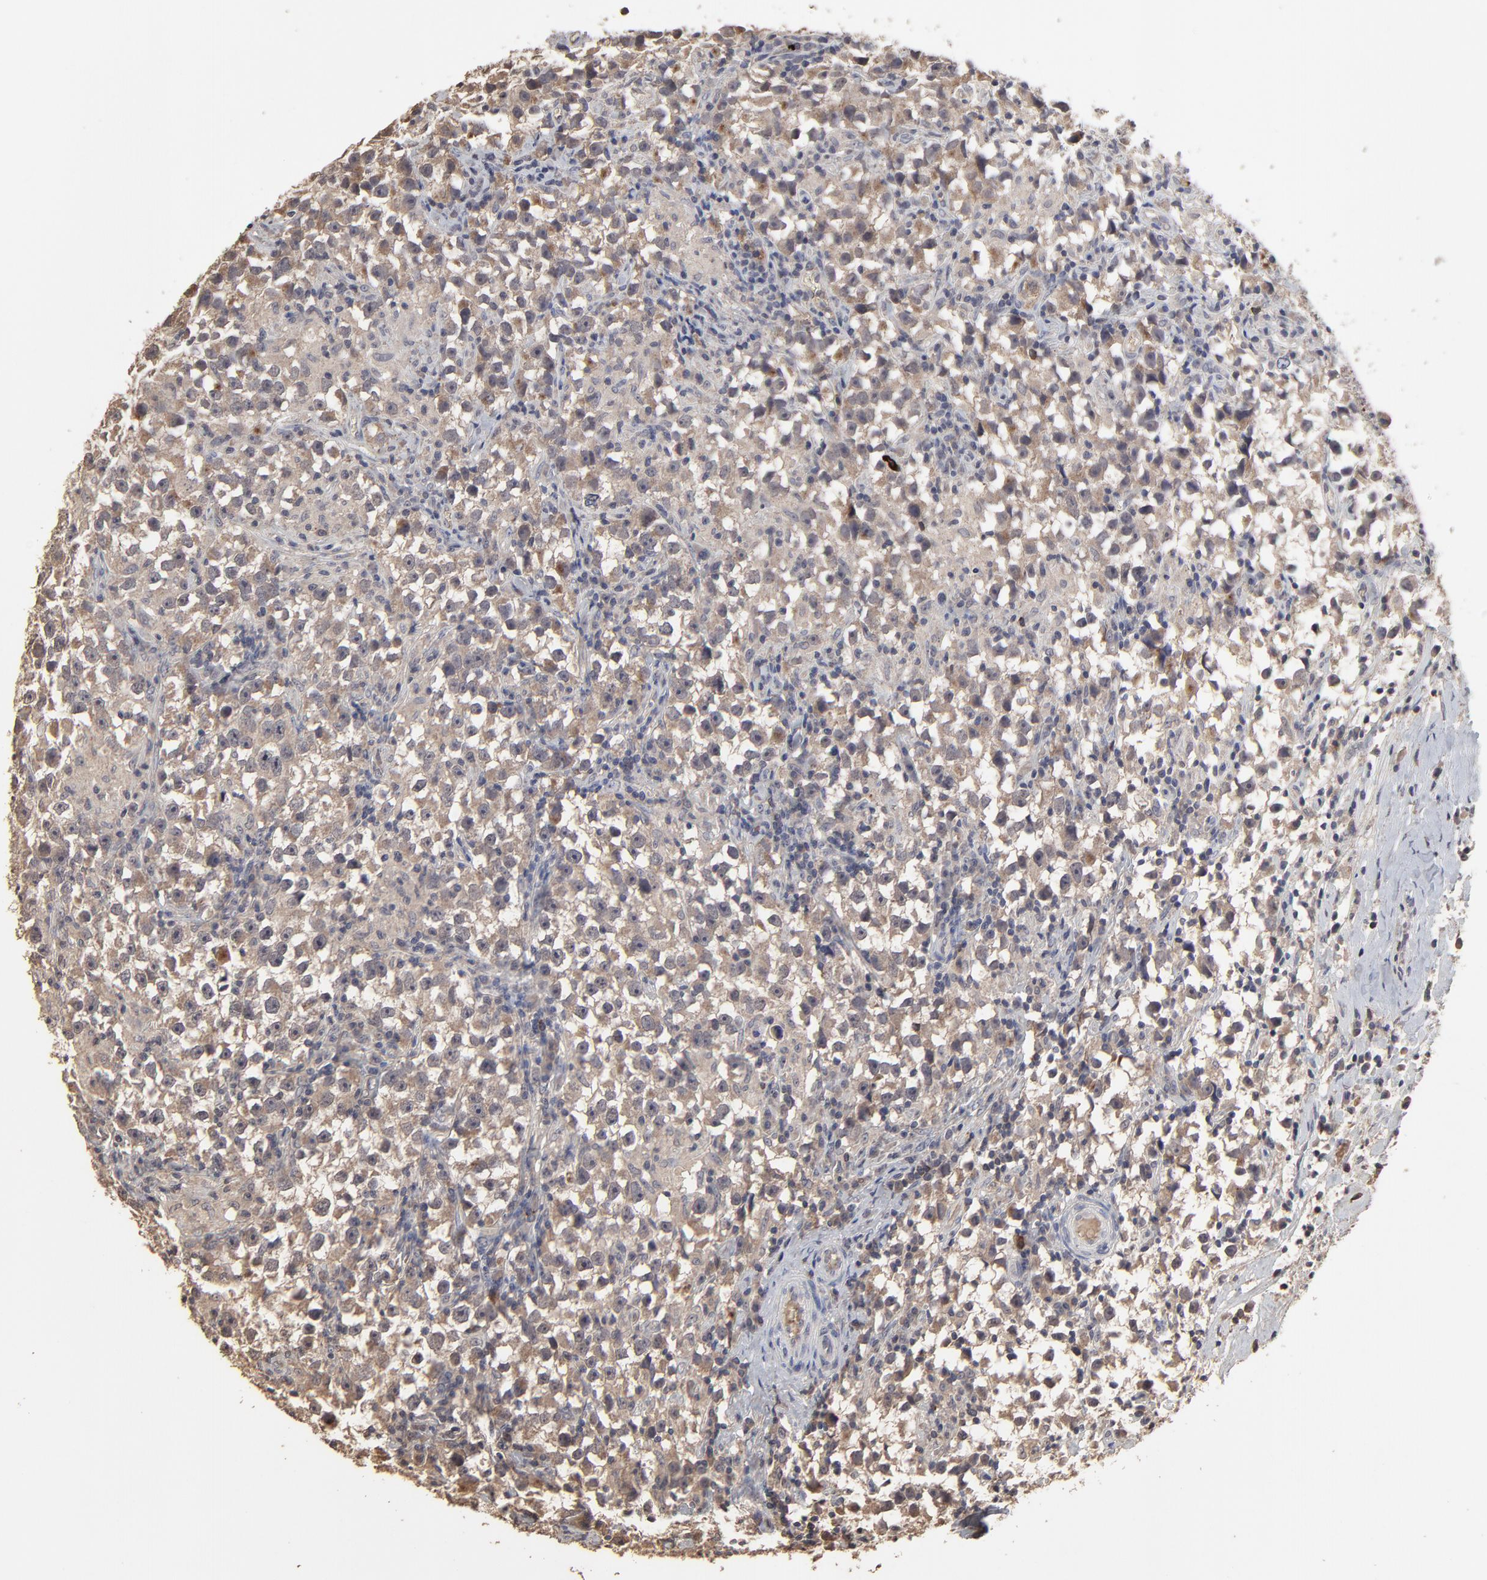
{"staining": {"intensity": "moderate", "quantity": ">75%", "location": "cytoplasmic/membranous"}, "tissue": "testis cancer", "cell_type": "Tumor cells", "image_type": "cancer", "snomed": [{"axis": "morphology", "description": "Seminoma, NOS"}, {"axis": "topography", "description": "Testis"}], "caption": "A medium amount of moderate cytoplasmic/membranous positivity is seen in approximately >75% of tumor cells in testis cancer tissue. The protein is shown in brown color, while the nuclei are stained blue.", "gene": "VPREB3", "patient": {"sex": "male", "age": 33}}